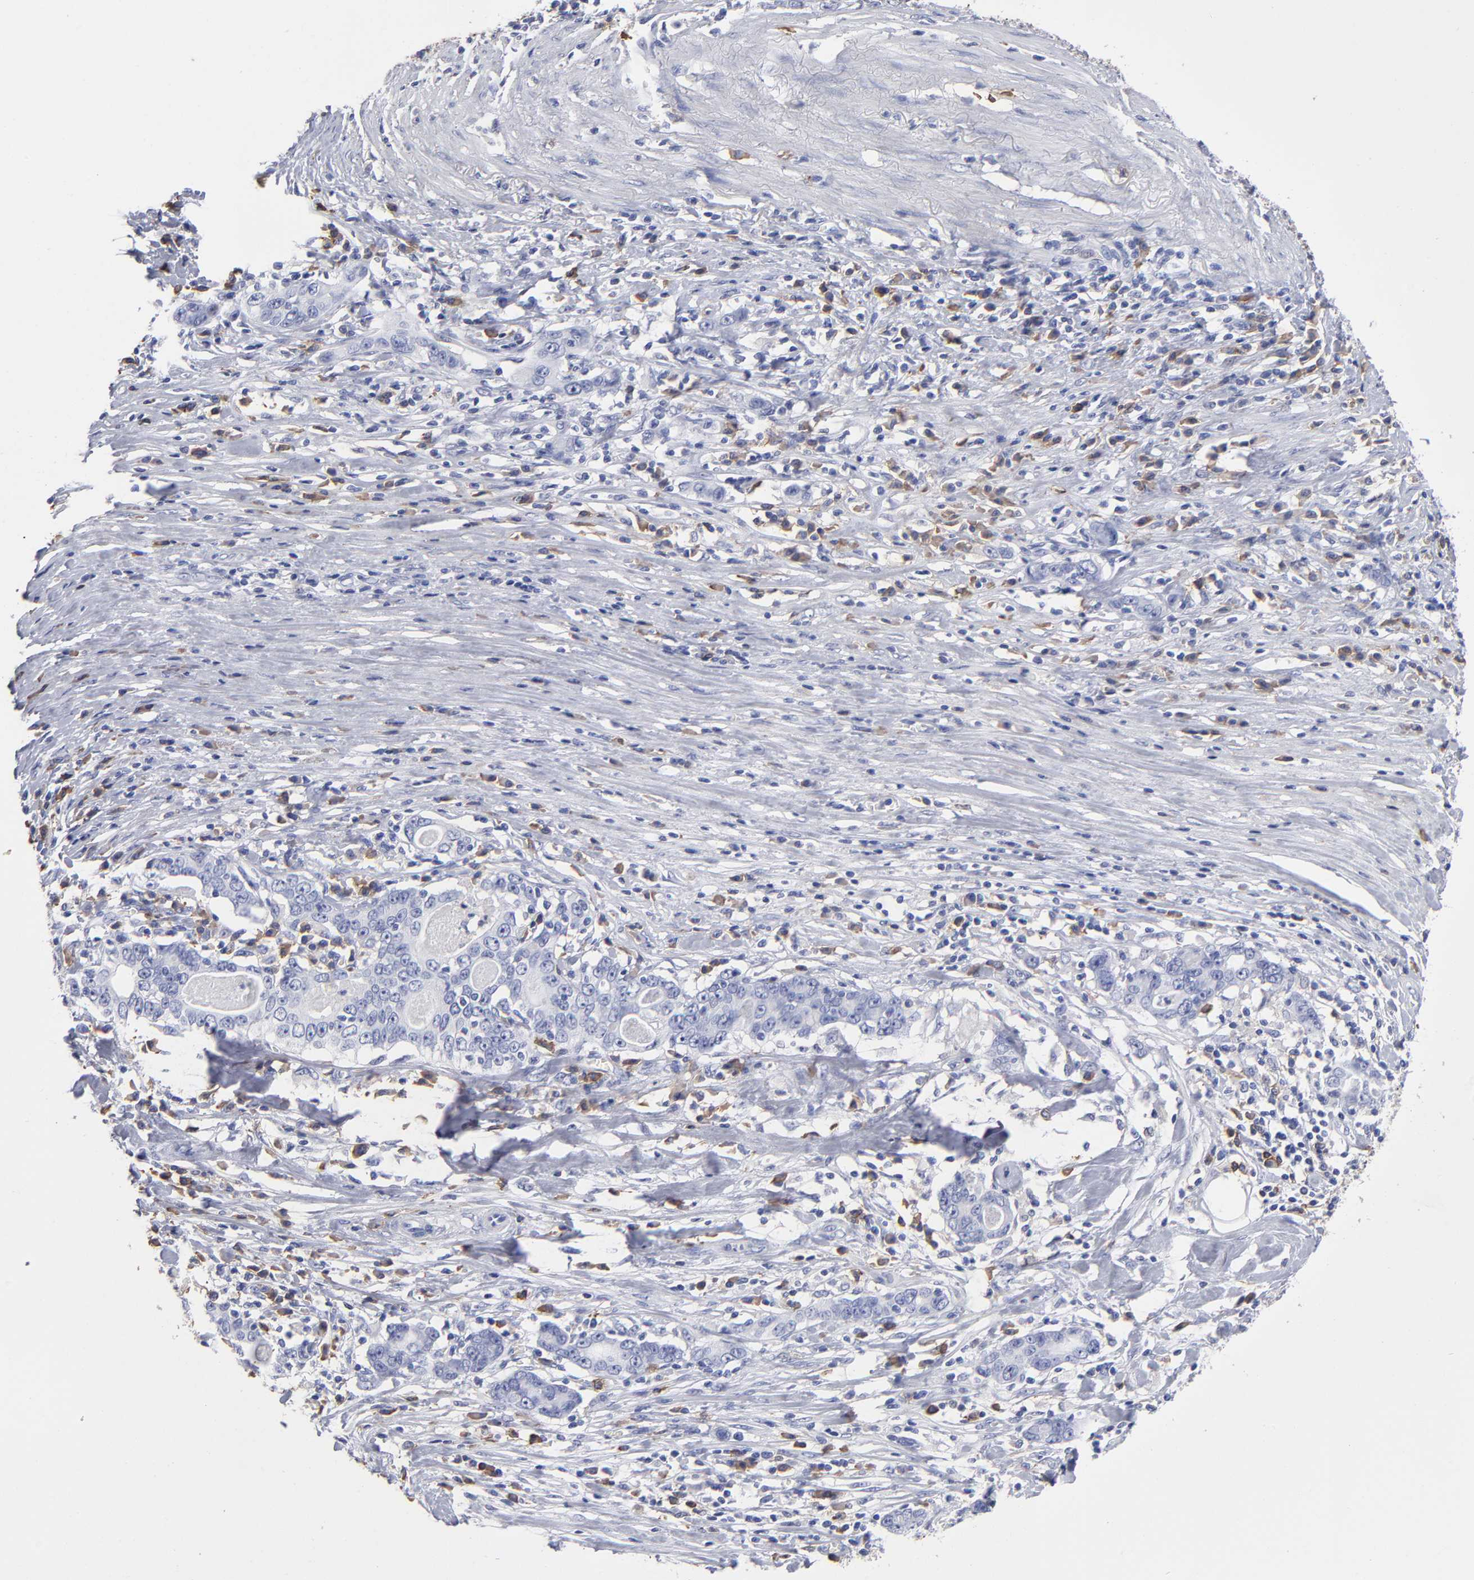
{"staining": {"intensity": "negative", "quantity": "none", "location": "none"}, "tissue": "stomach cancer", "cell_type": "Tumor cells", "image_type": "cancer", "snomed": [{"axis": "morphology", "description": "Adenocarcinoma, NOS"}, {"axis": "topography", "description": "Stomach, lower"}], "caption": "Immunohistochemical staining of adenocarcinoma (stomach) demonstrates no significant positivity in tumor cells.", "gene": "LAT2", "patient": {"sex": "female", "age": 72}}